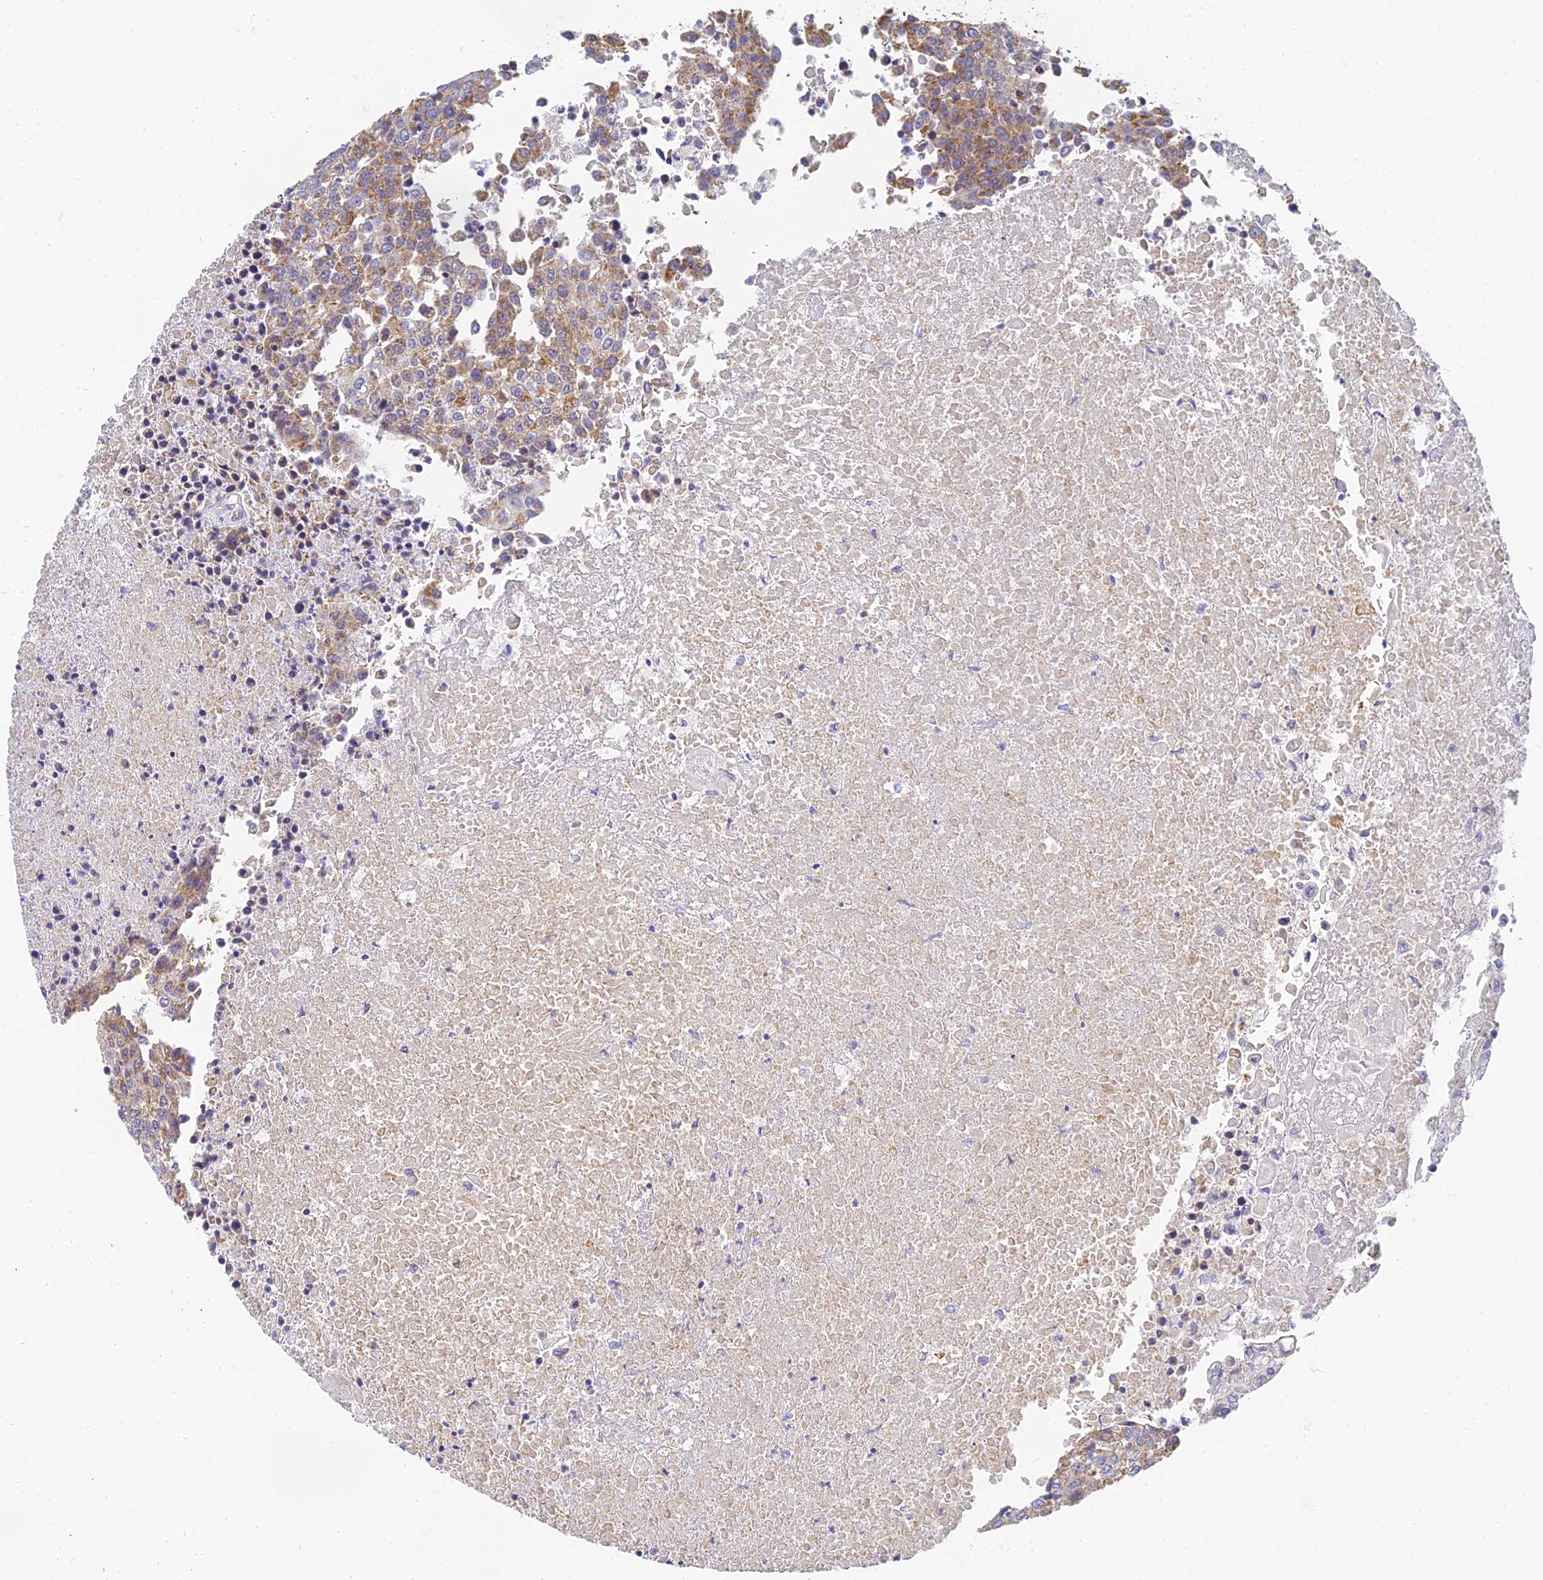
{"staining": {"intensity": "moderate", "quantity": ">75%", "location": "cytoplasmic/membranous"}, "tissue": "urothelial cancer", "cell_type": "Tumor cells", "image_type": "cancer", "snomed": [{"axis": "morphology", "description": "Urothelial carcinoma, High grade"}, {"axis": "topography", "description": "Urinary bladder"}], "caption": "IHC photomicrograph of neoplastic tissue: high-grade urothelial carcinoma stained using immunohistochemistry reveals medium levels of moderate protein expression localized specifically in the cytoplasmic/membranous of tumor cells, appearing as a cytoplasmic/membranous brown color.", "gene": "MRPL15", "patient": {"sex": "female", "age": 85}}